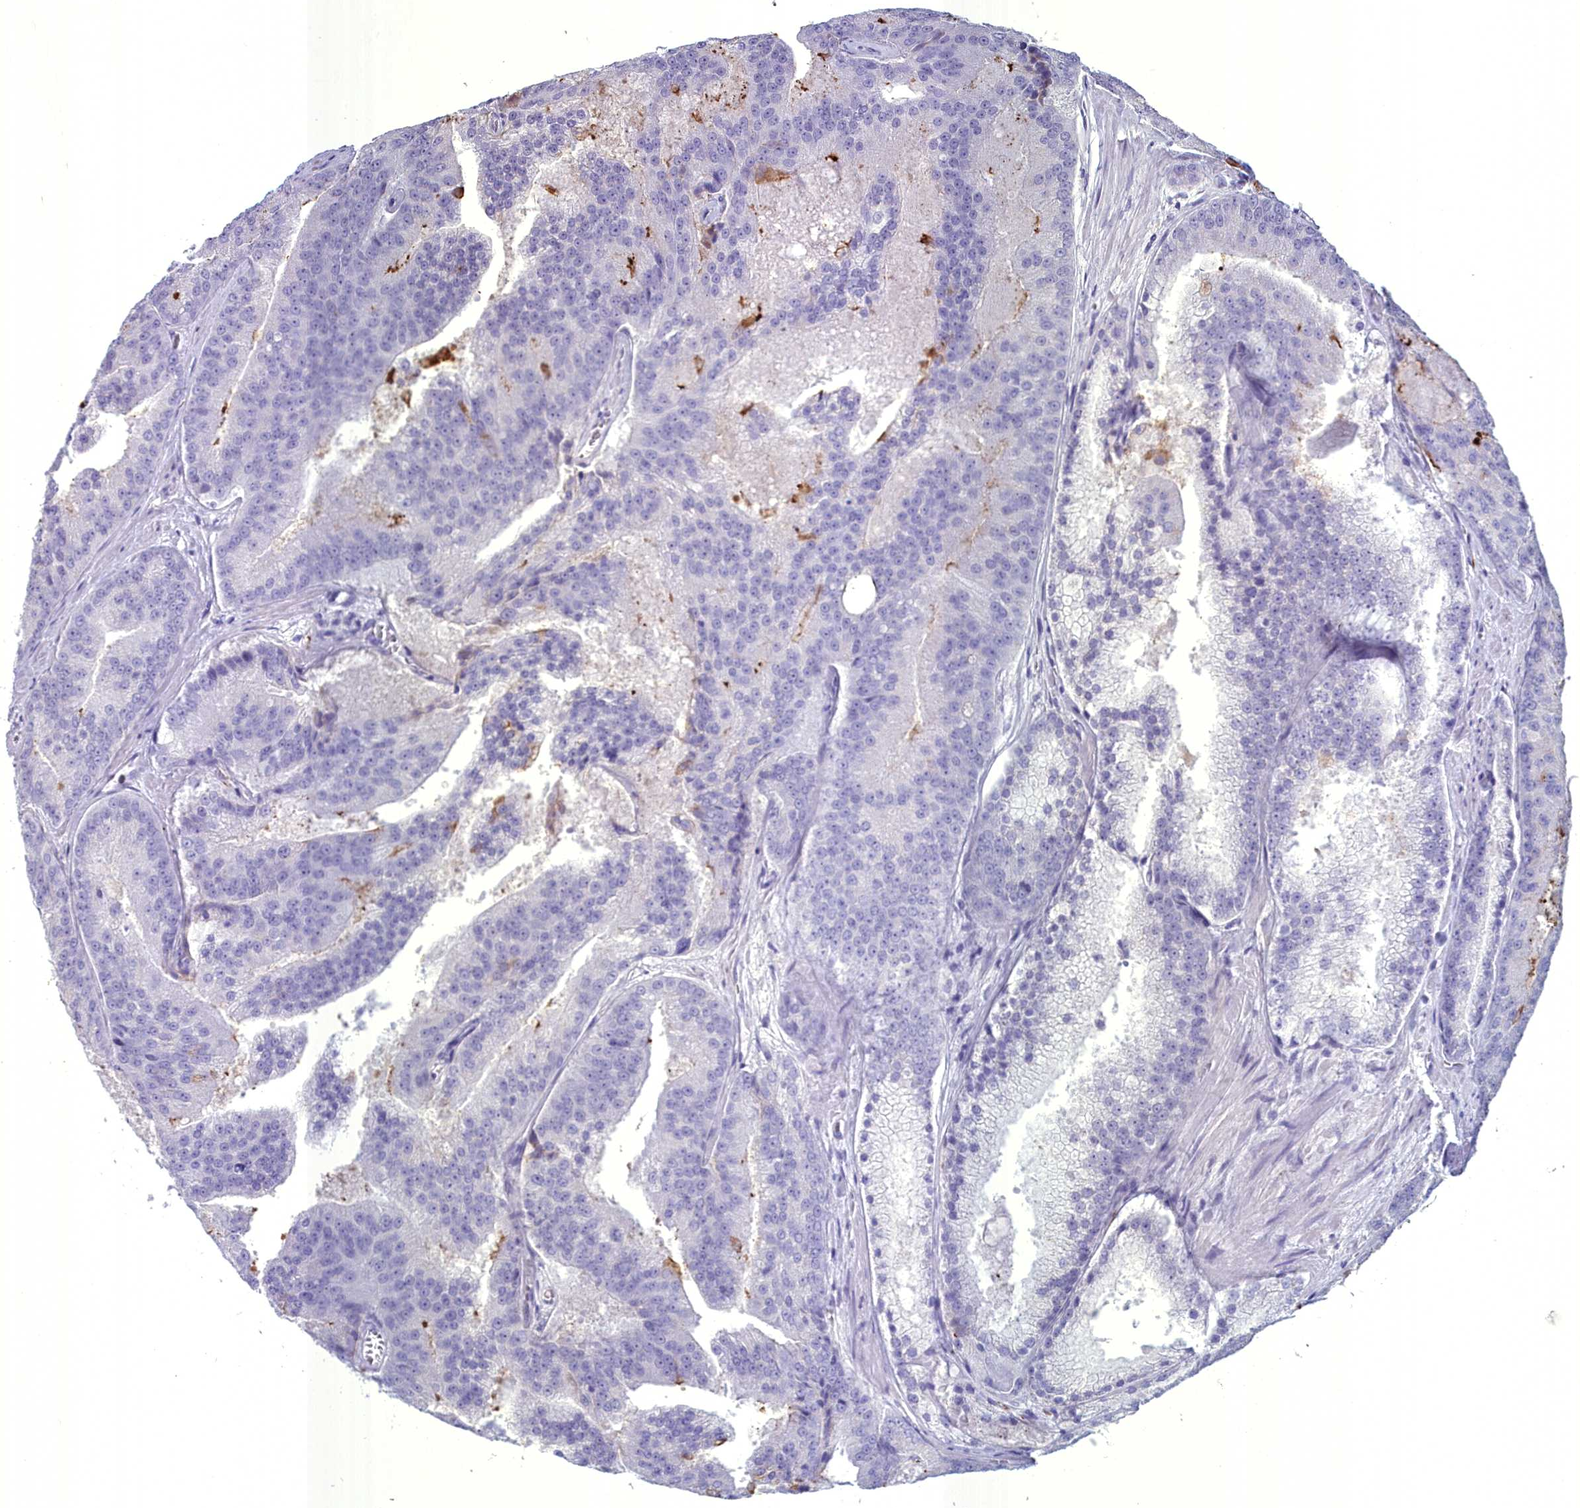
{"staining": {"intensity": "negative", "quantity": "none", "location": "none"}, "tissue": "prostate cancer", "cell_type": "Tumor cells", "image_type": "cancer", "snomed": [{"axis": "morphology", "description": "Adenocarcinoma, High grade"}, {"axis": "topography", "description": "Prostate"}], "caption": "Prostate high-grade adenocarcinoma was stained to show a protein in brown. There is no significant staining in tumor cells.", "gene": "MAP6", "patient": {"sex": "male", "age": 61}}